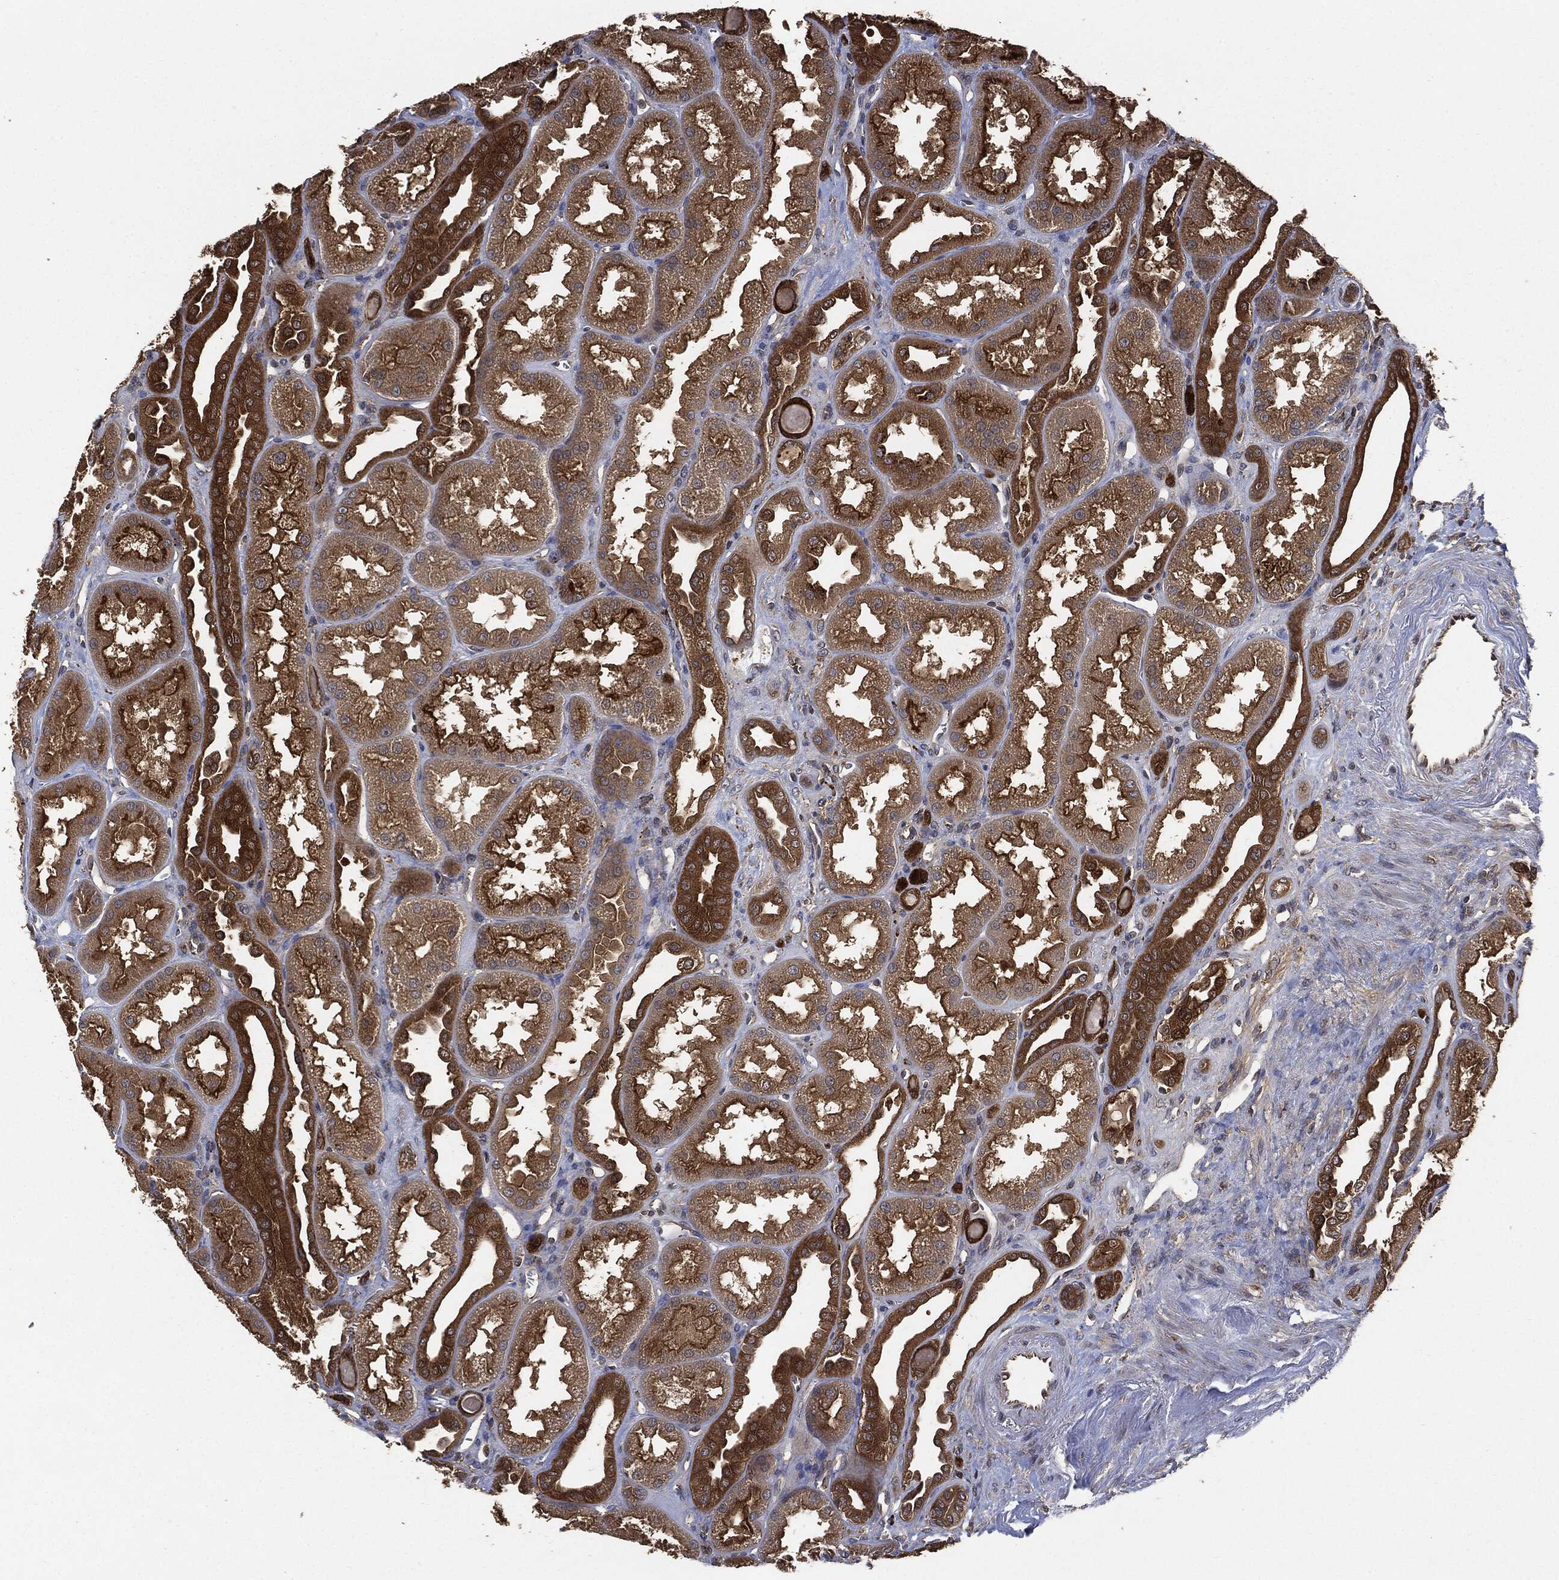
{"staining": {"intensity": "strong", "quantity": "<25%", "location": "cytoplasmic/membranous"}, "tissue": "kidney", "cell_type": "Cells in glomeruli", "image_type": "normal", "snomed": [{"axis": "morphology", "description": "Normal tissue, NOS"}, {"axis": "topography", "description": "Kidney"}], "caption": "IHC (DAB (3,3'-diaminobenzidine)) staining of unremarkable kidney shows strong cytoplasmic/membranous protein positivity in about <25% of cells in glomeruli. (DAB IHC with brightfield microscopy, high magnification).", "gene": "BRAF", "patient": {"sex": "male", "age": 61}}